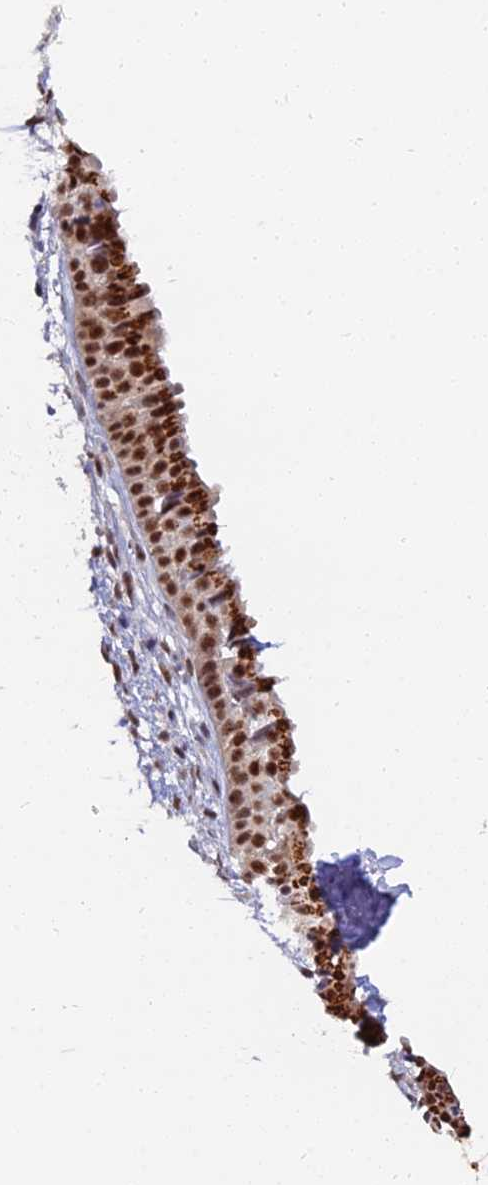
{"staining": {"intensity": "strong", "quantity": ">75%", "location": "cytoplasmic/membranous,nuclear"}, "tissue": "nasopharynx", "cell_type": "Respiratory epithelial cells", "image_type": "normal", "snomed": [{"axis": "morphology", "description": "Normal tissue, NOS"}, {"axis": "topography", "description": "Nasopharynx"}], "caption": "About >75% of respiratory epithelial cells in unremarkable human nasopharynx demonstrate strong cytoplasmic/membranous,nuclear protein positivity as visualized by brown immunohistochemical staining.", "gene": "THOC3", "patient": {"sex": "male", "age": 22}}